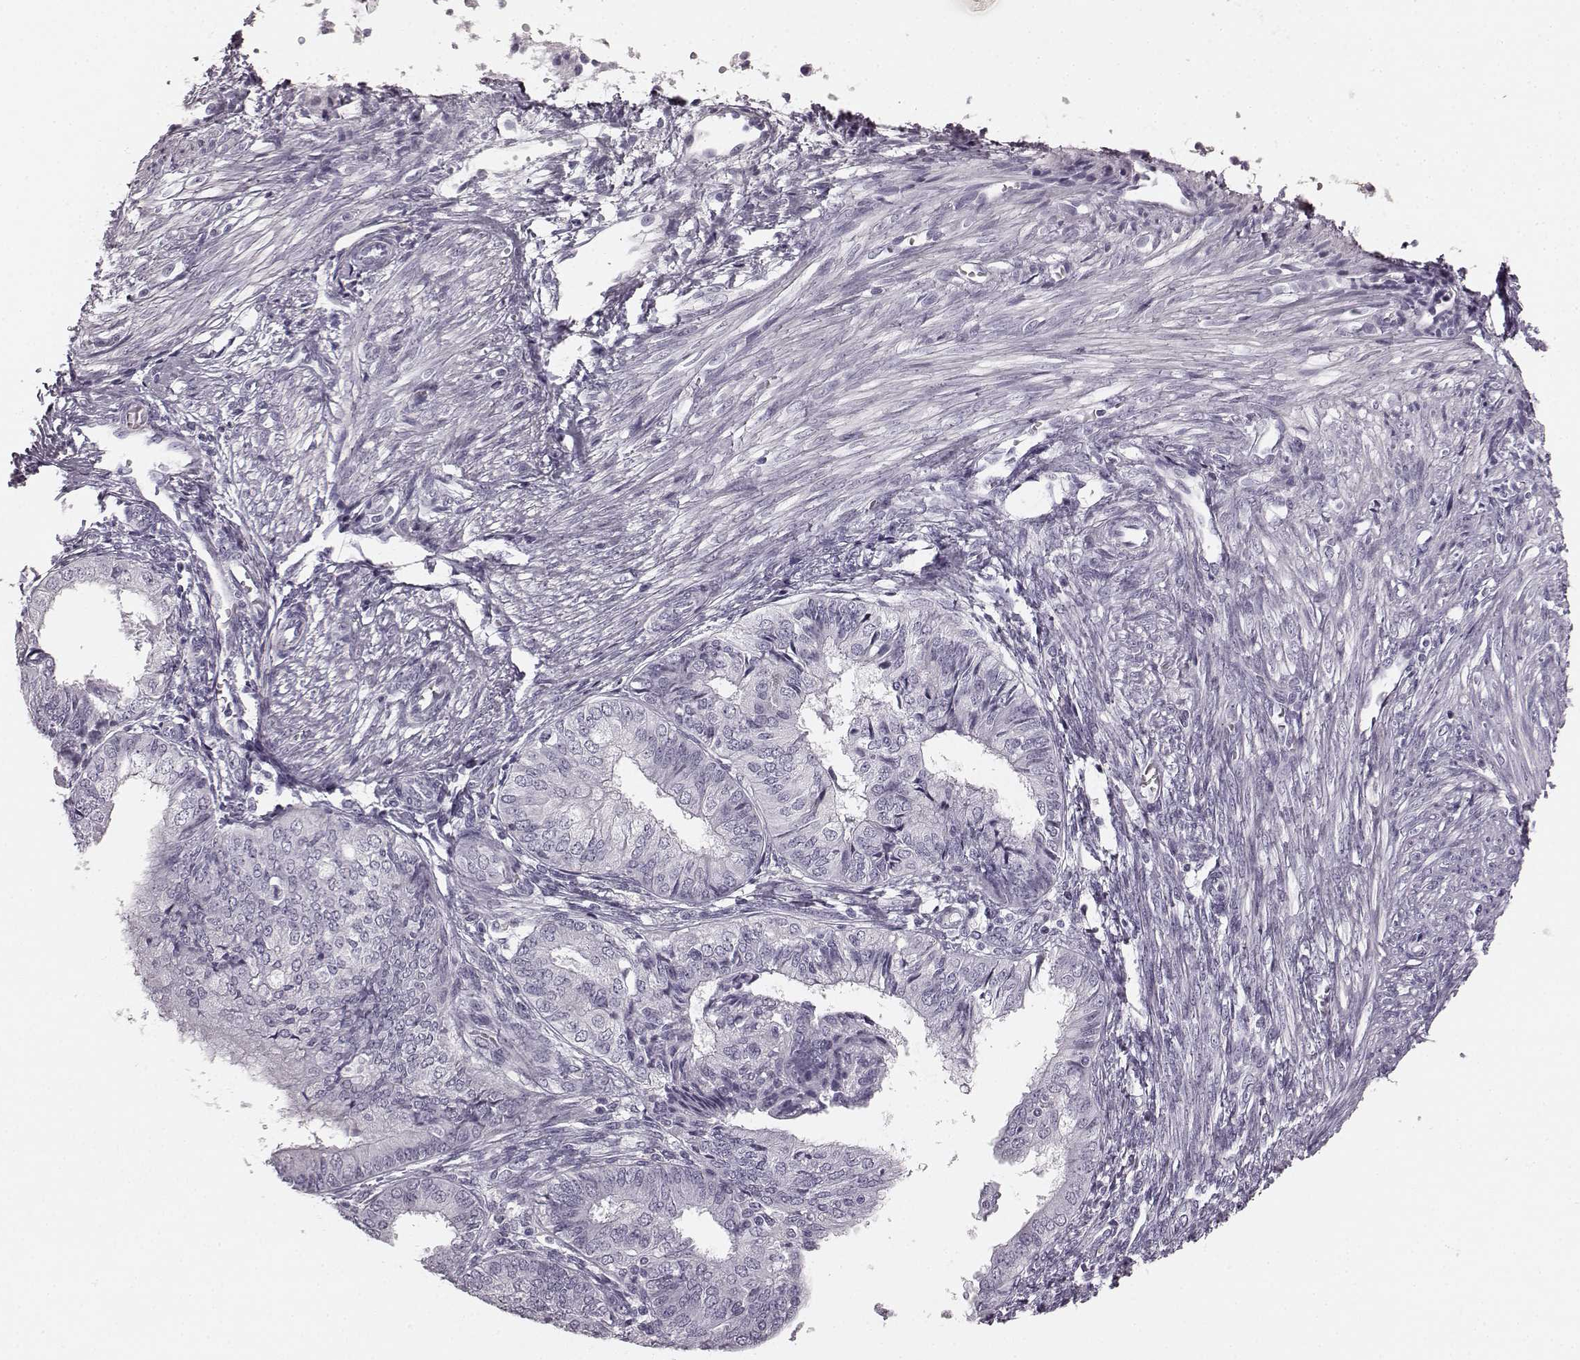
{"staining": {"intensity": "negative", "quantity": "none", "location": "none"}, "tissue": "endometrial cancer", "cell_type": "Tumor cells", "image_type": "cancer", "snomed": [{"axis": "morphology", "description": "Adenocarcinoma, NOS"}, {"axis": "topography", "description": "Endometrium"}], "caption": "A photomicrograph of human endometrial cancer (adenocarcinoma) is negative for staining in tumor cells.", "gene": "TMPRSS15", "patient": {"sex": "female", "age": 58}}